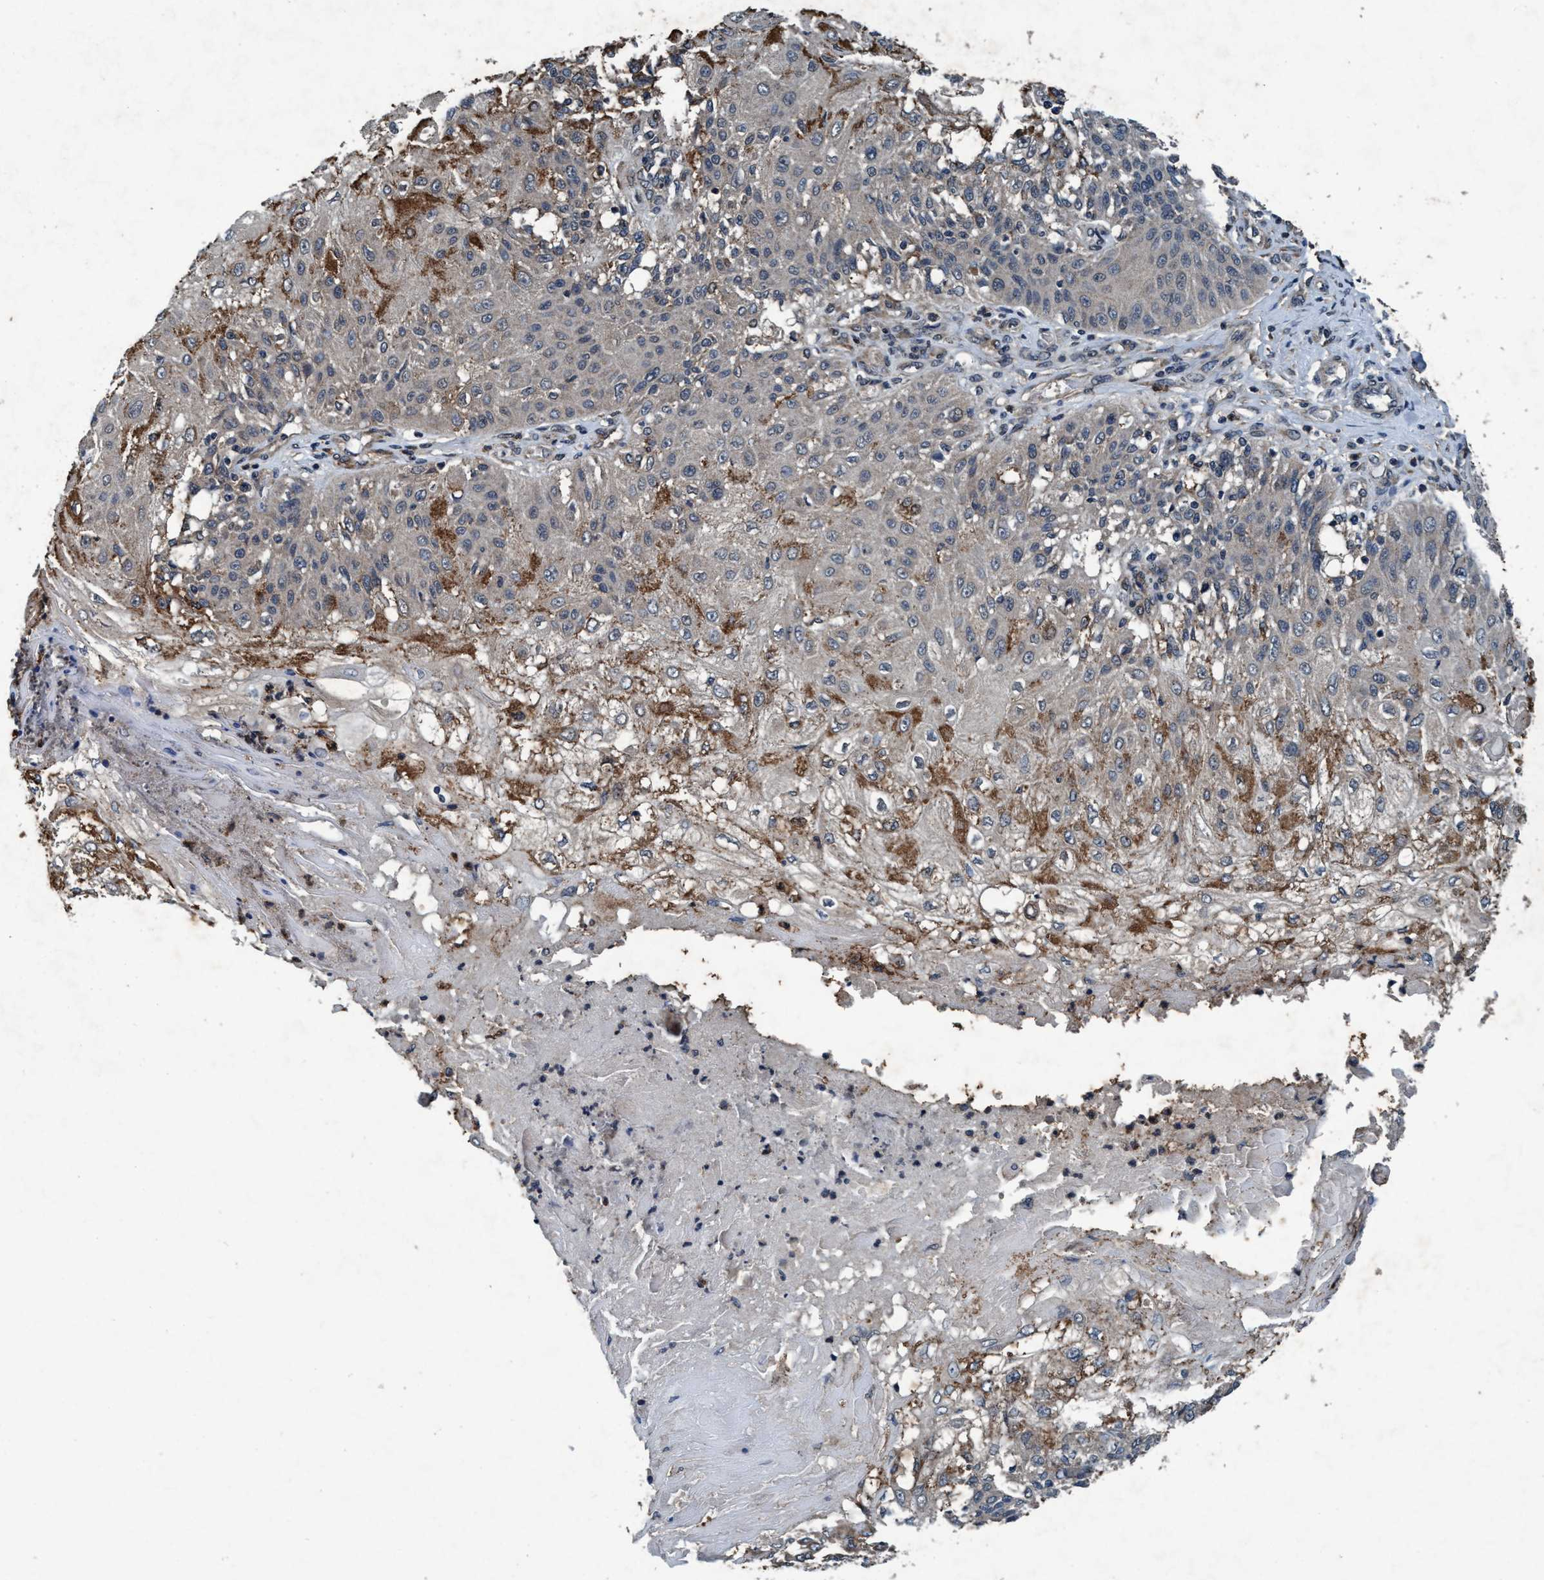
{"staining": {"intensity": "strong", "quantity": "25%-75%", "location": "cytoplasmic/membranous"}, "tissue": "skin cancer", "cell_type": "Tumor cells", "image_type": "cancer", "snomed": [{"axis": "morphology", "description": "Normal tissue, NOS"}, {"axis": "morphology", "description": "Squamous cell carcinoma, NOS"}, {"axis": "topography", "description": "Skin"}], "caption": "IHC micrograph of human squamous cell carcinoma (skin) stained for a protein (brown), which demonstrates high levels of strong cytoplasmic/membranous positivity in approximately 25%-75% of tumor cells.", "gene": "AKT1S1", "patient": {"sex": "female", "age": 83}}